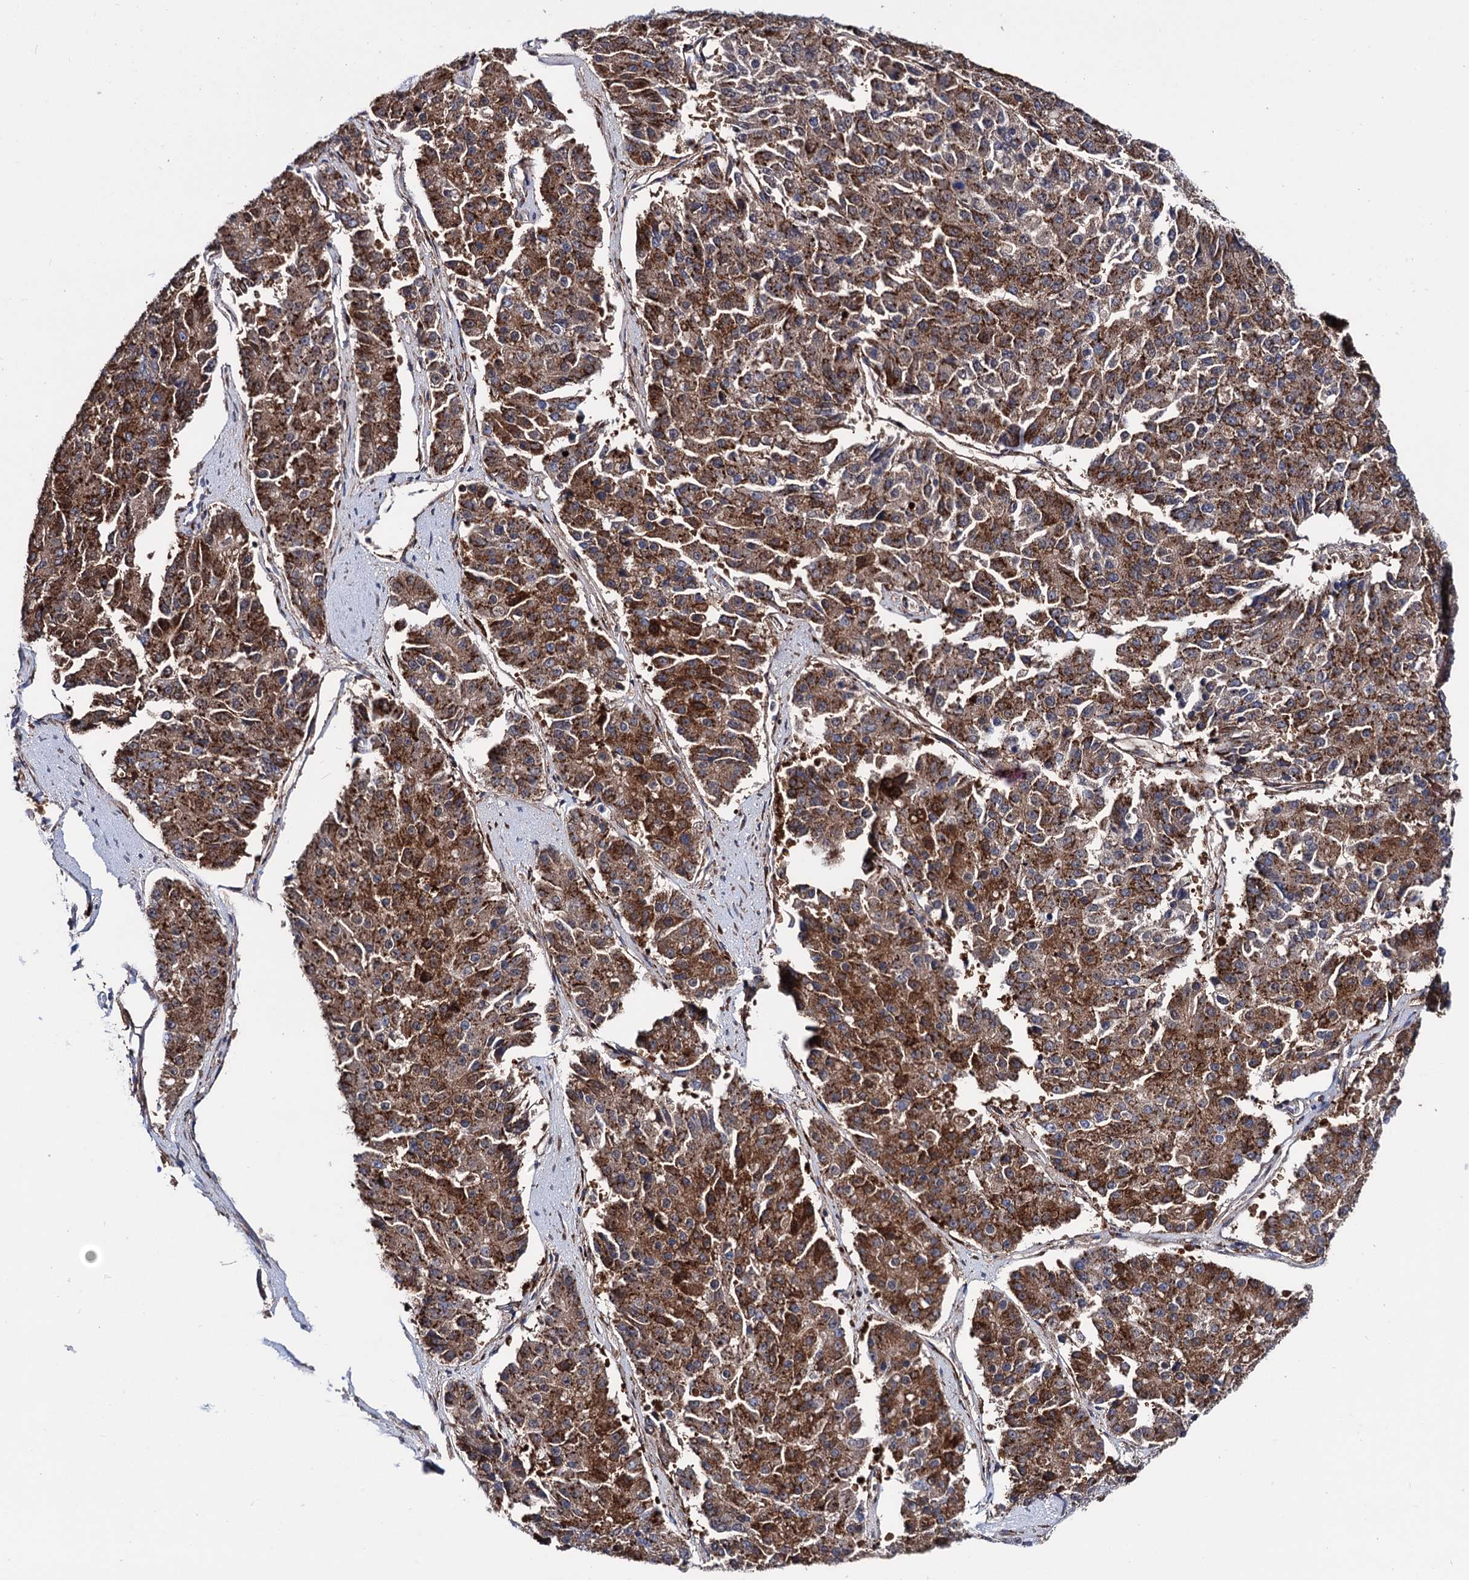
{"staining": {"intensity": "strong", "quantity": ">75%", "location": "cytoplasmic/membranous"}, "tissue": "pancreatic cancer", "cell_type": "Tumor cells", "image_type": "cancer", "snomed": [{"axis": "morphology", "description": "Adenocarcinoma, NOS"}, {"axis": "topography", "description": "Pancreas"}], "caption": "An image of adenocarcinoma (pancreatic) stained for a protein reveals strong cytoplasmic/membranous brown staining in tumor cells.", "gene": "DEF6", "patient": {"sex": "male", "age": 50}}